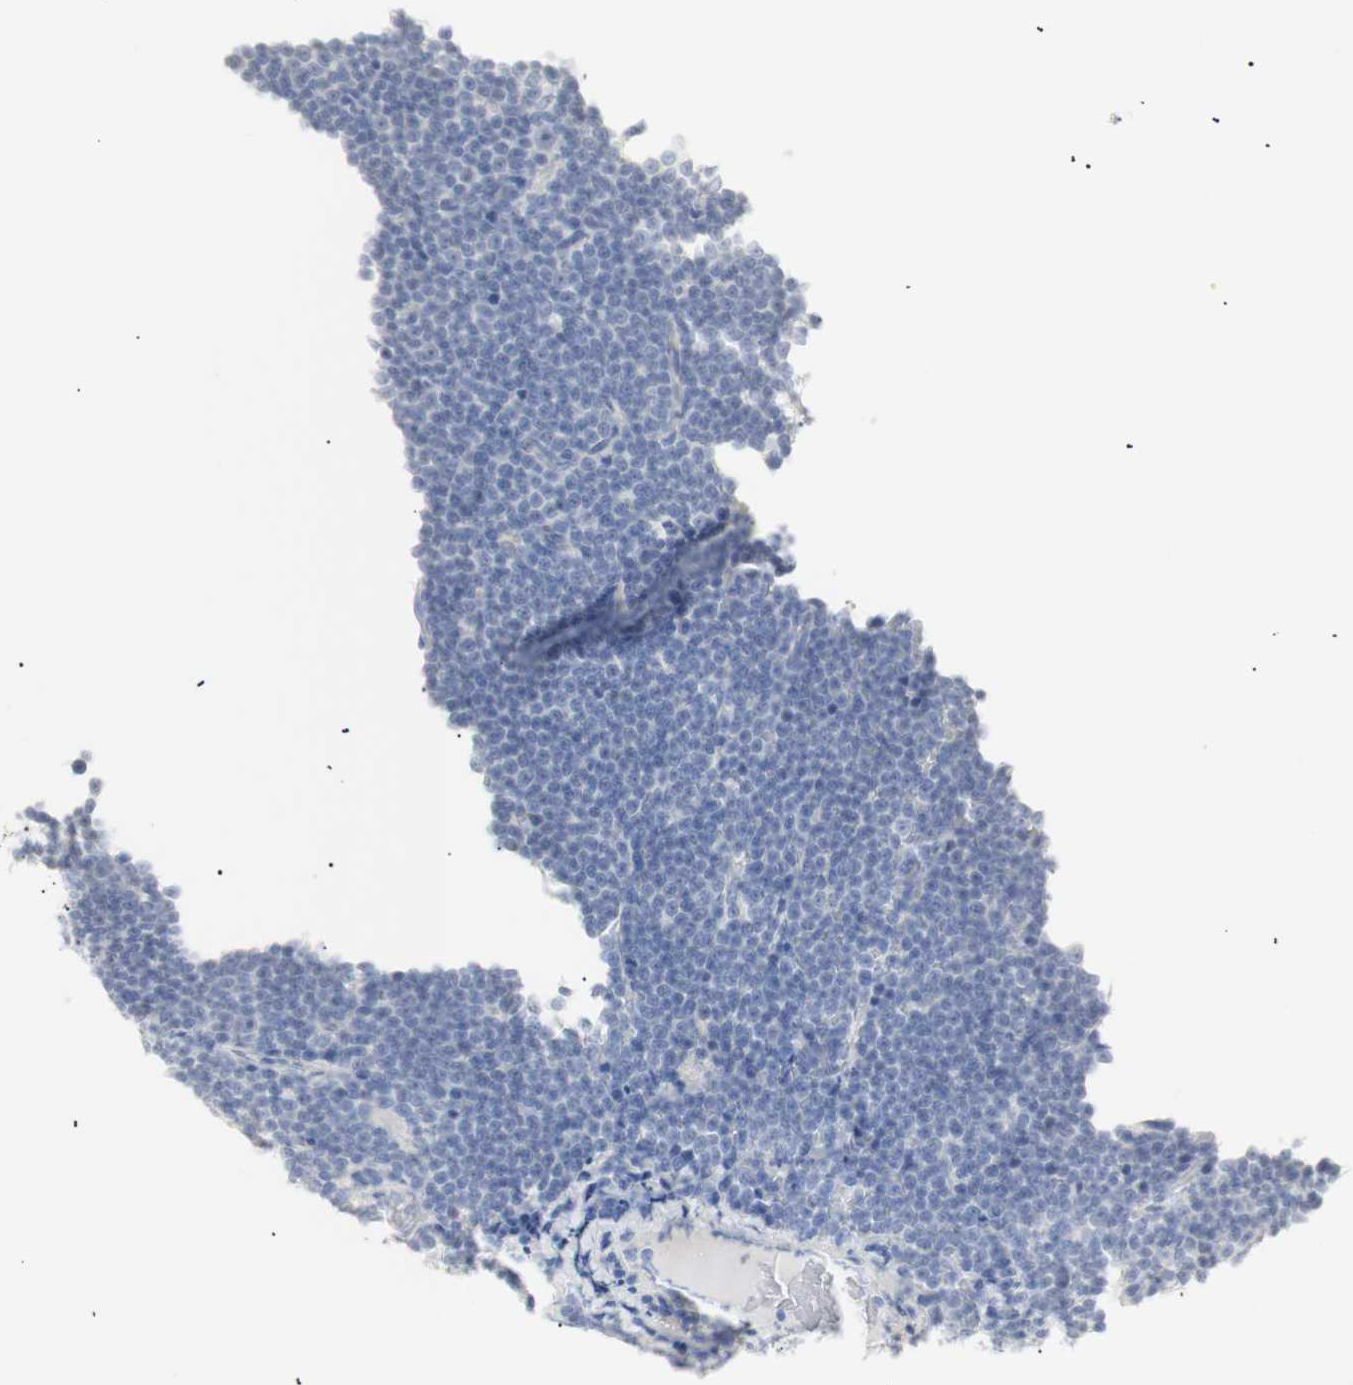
{"staining": {"intensity": "negative", "quantity": "none", "location": "none"}, "tissue": "lymphoma", "cell_type": "Tumor cells", "image_type": "cancer", "snomed": [{"axis": "morphology", "description": "Malignant lymphoma, non-Hodgkin's type, Low grade"}, {"axis": "topography", "description": "Lymph node"}], "caption": "DAB (3,3'-diaminobenzidine) immunohistochemical staining of human malignant lymphoma, non-Hodgkin's type (low-grade) reveals no significant staining in tumor cells. The staining was performed using DAB (3,3'-diaminobenzidine) to visualize the protein expression in brown, while the nuclei were stained in blue with hematoxylin (Magnification: 20x).", "gene": "B4GALNT3", "patient": {"sex": "female", "age": 67}}